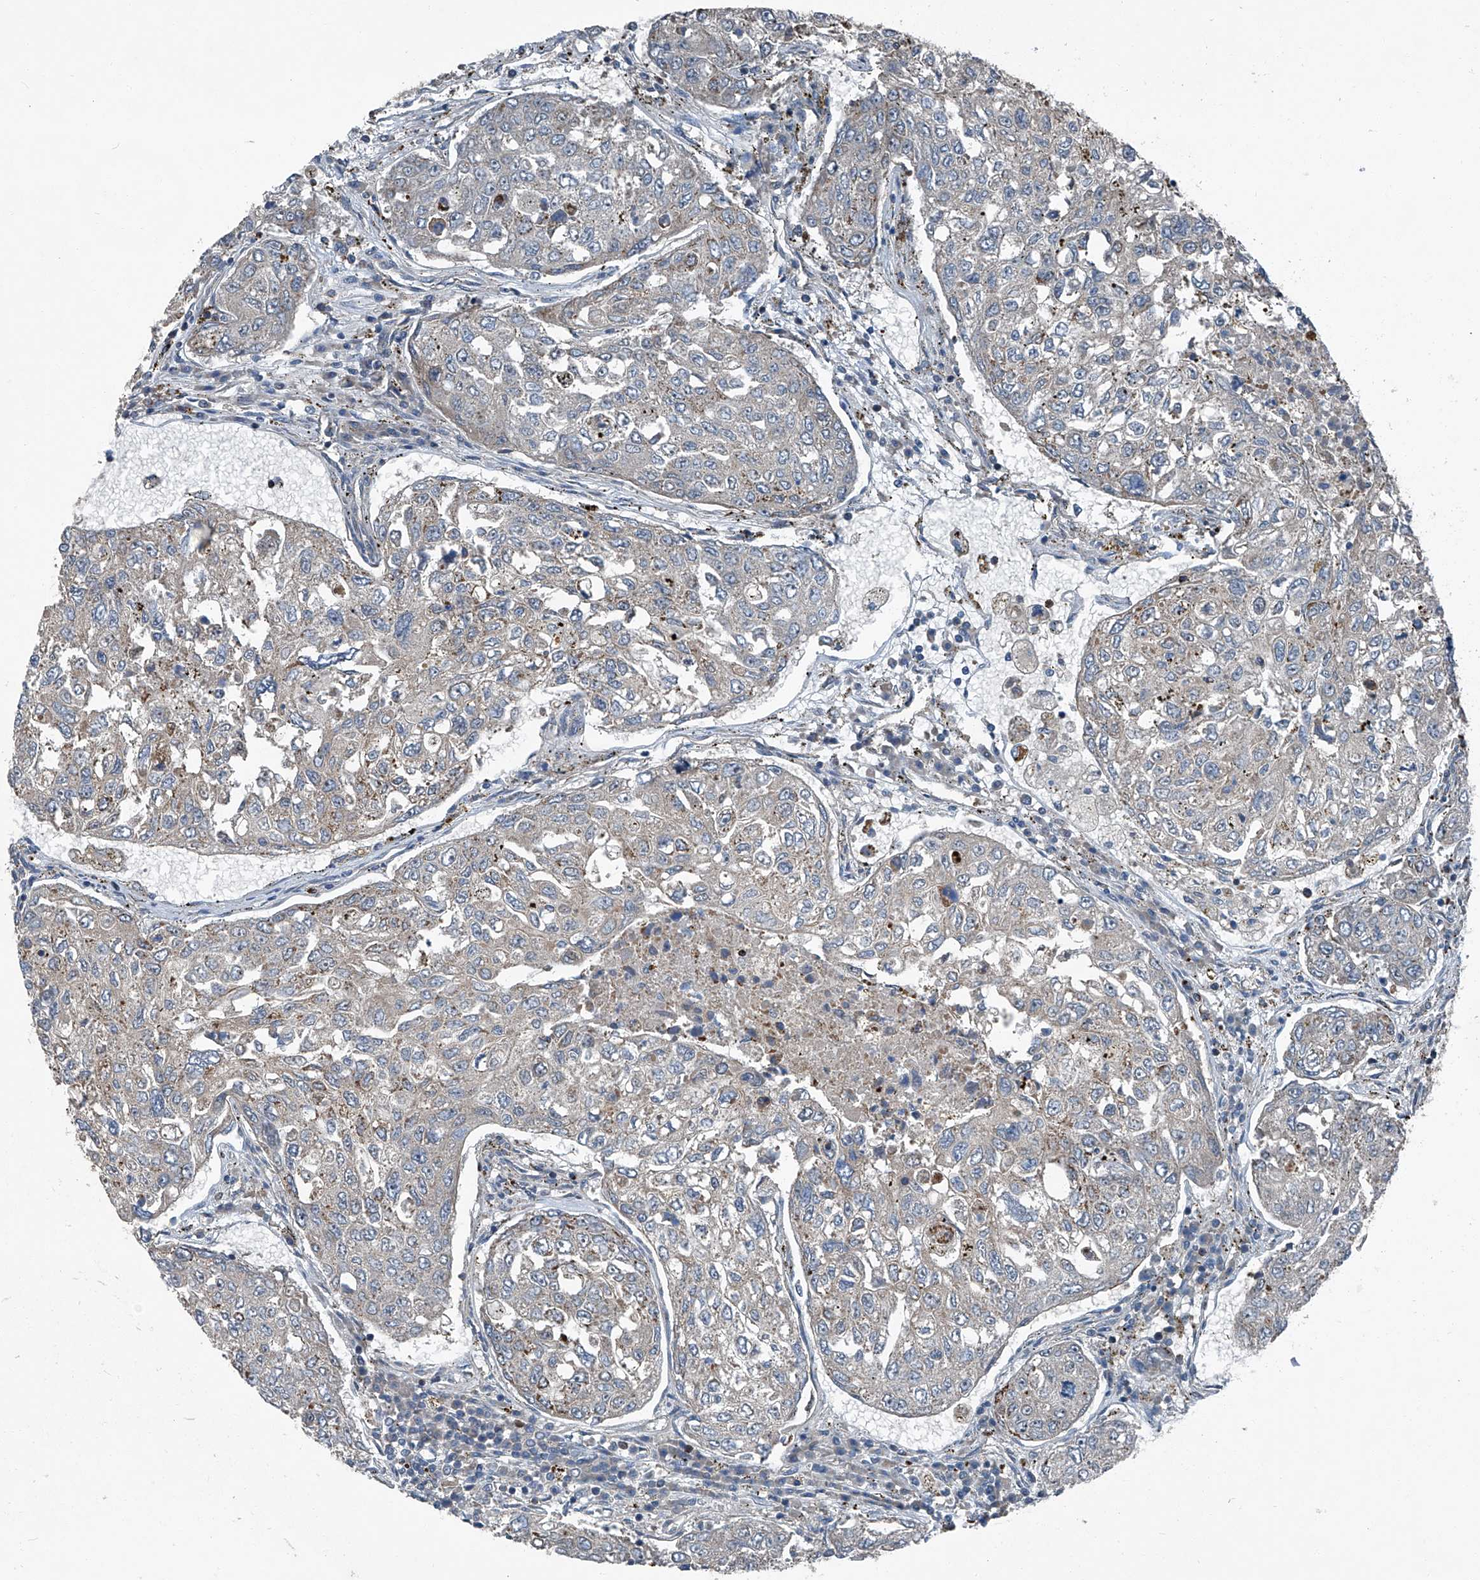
{"staining": {"intensity": "weak", "quantity": "<25%", "location": "cytoplasmic/membranous"}, "tissue": "urothelial cancer", "cell_type": "Tumor cells", "image_type": "cancer", "snomed": [{"axis": "morphology", "description": "Urothelial carcinoma, High grade"}, {"axis": "topography", "description": "Lymph node"}, {"axis": "topography", "description": "Urinary bladder"}], "caption": "Immunohistochemical staining of human urothelial cancer displays no significant staining in tumor cells.", "gene": "SENP2", "patient": {"sex": "male", "age": 51}}